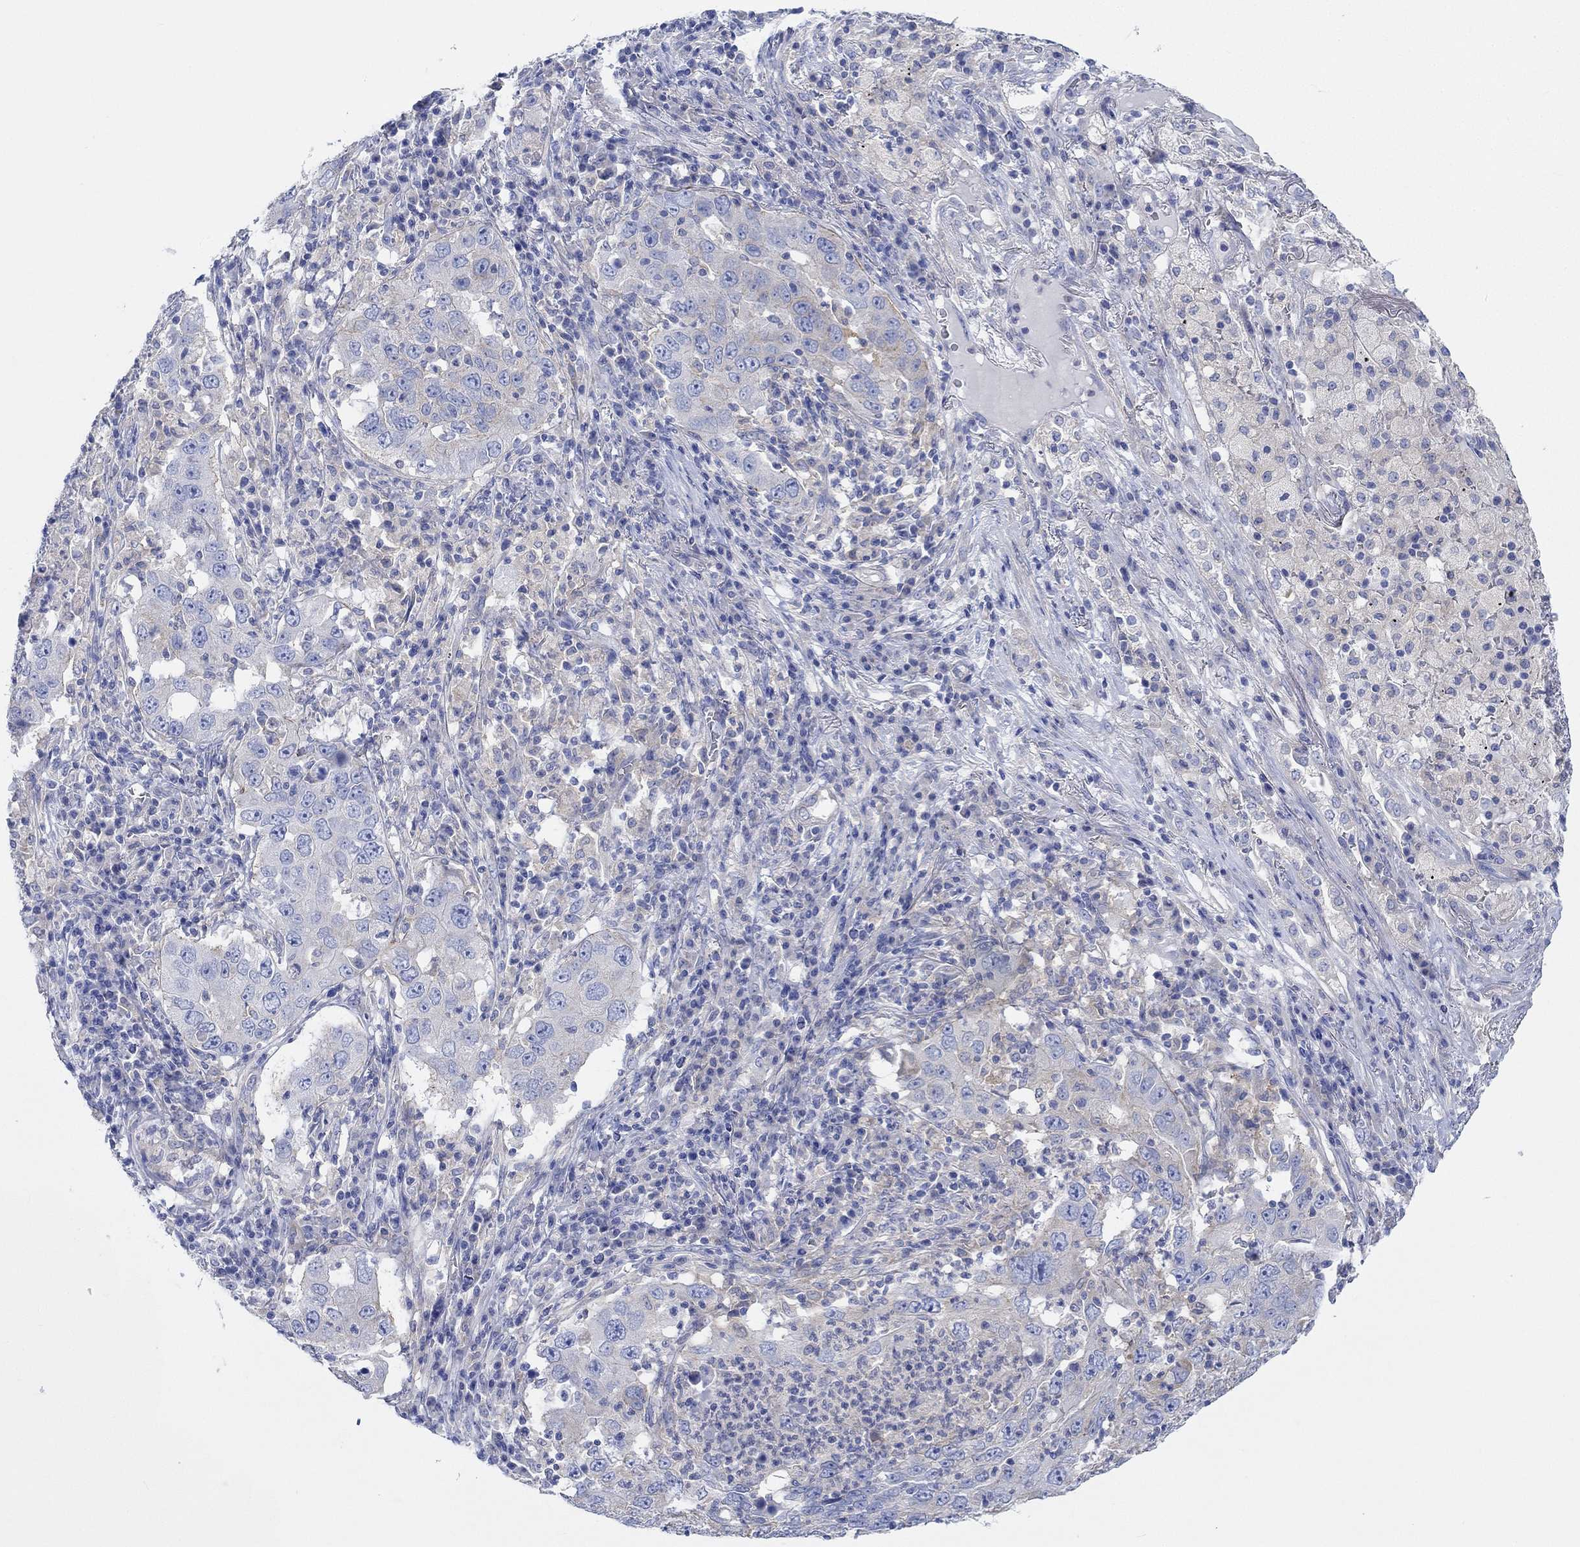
{"staining": {"intensity": "negative", "quantity": "none", "location": "none"}, "tissue": "lung cancer", "cell_type": "Tumor cells", "image_type": "cancer", "snomed": [{"axis": "morphology", "description": "Adenocarcinoma, NOS"}, {"axis": "topography", "description": "Lung"}], "caption": "A histopathology image of lung cancer stained for a protein reveals no brown staining in tumor cells. (Stains: DAB (3,3'-diaminobenzidine) immunohistochemistry with hematoxylin counter stain, Microscopy: brightfield microscopy at high magnification).", "gene": "REEP6", "patient": {"sex": "male", "age": 73}}